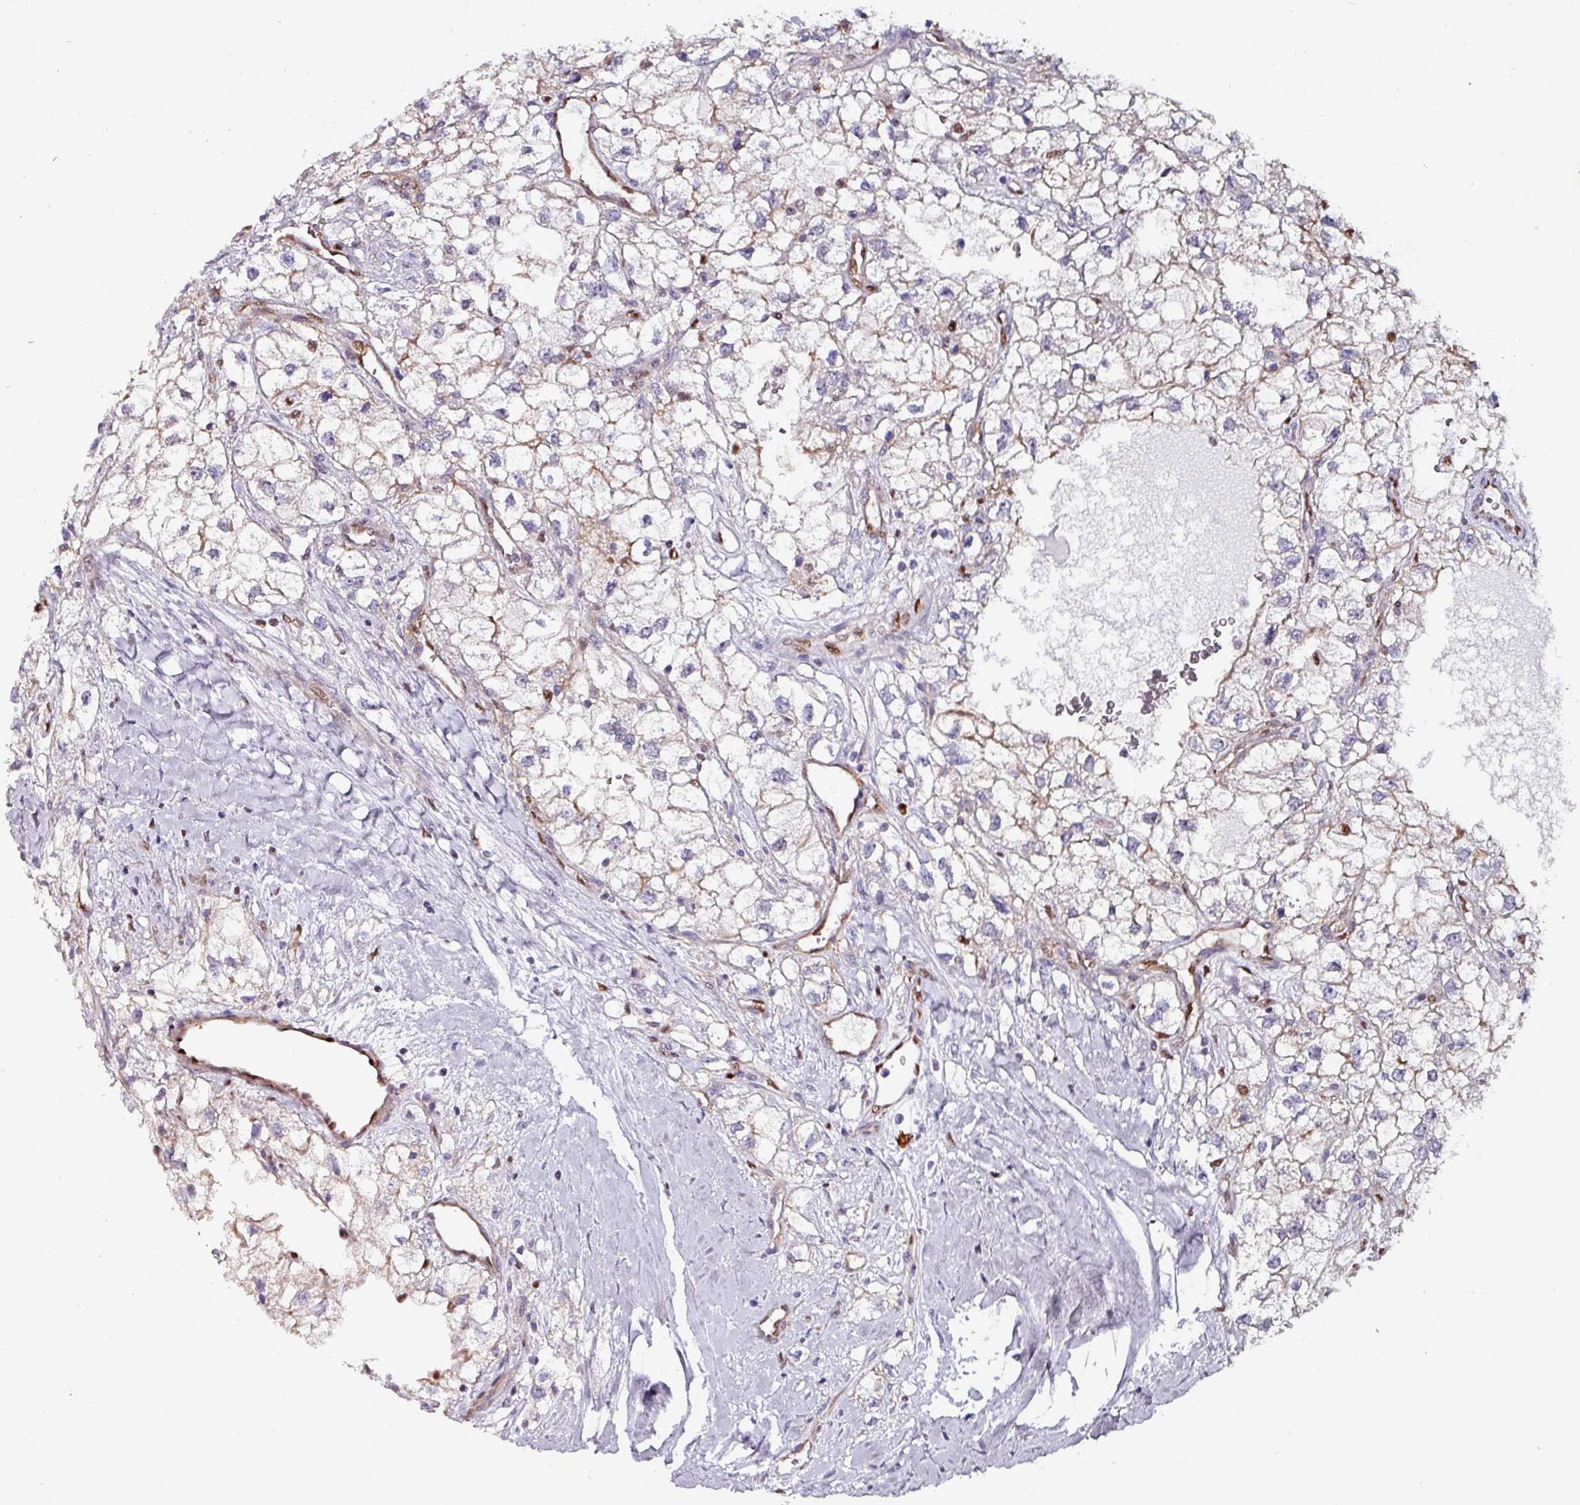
{"staining": {"intensity": "weak", "quantity": "25%-75%", "location": "cytoplasmic/membranous"}, "tissue": "renal cancer", "cell_type": "Tumor cells", "image_type": "cancer", "snomed": [{"axis": "morphology", "description": "Adenocarcinoma, NOS"}, {"axis": "topography", "description": "Kidney"}], "caption": "Brown immunohistochemical staining in human renal cancer demonstrates weak cytoplasmic/membranous positivity in about 25%-75% of tumor cells.", "gene": "ZNF816-ZNF321P", "patient": {"sex": "male", "age": 59}}